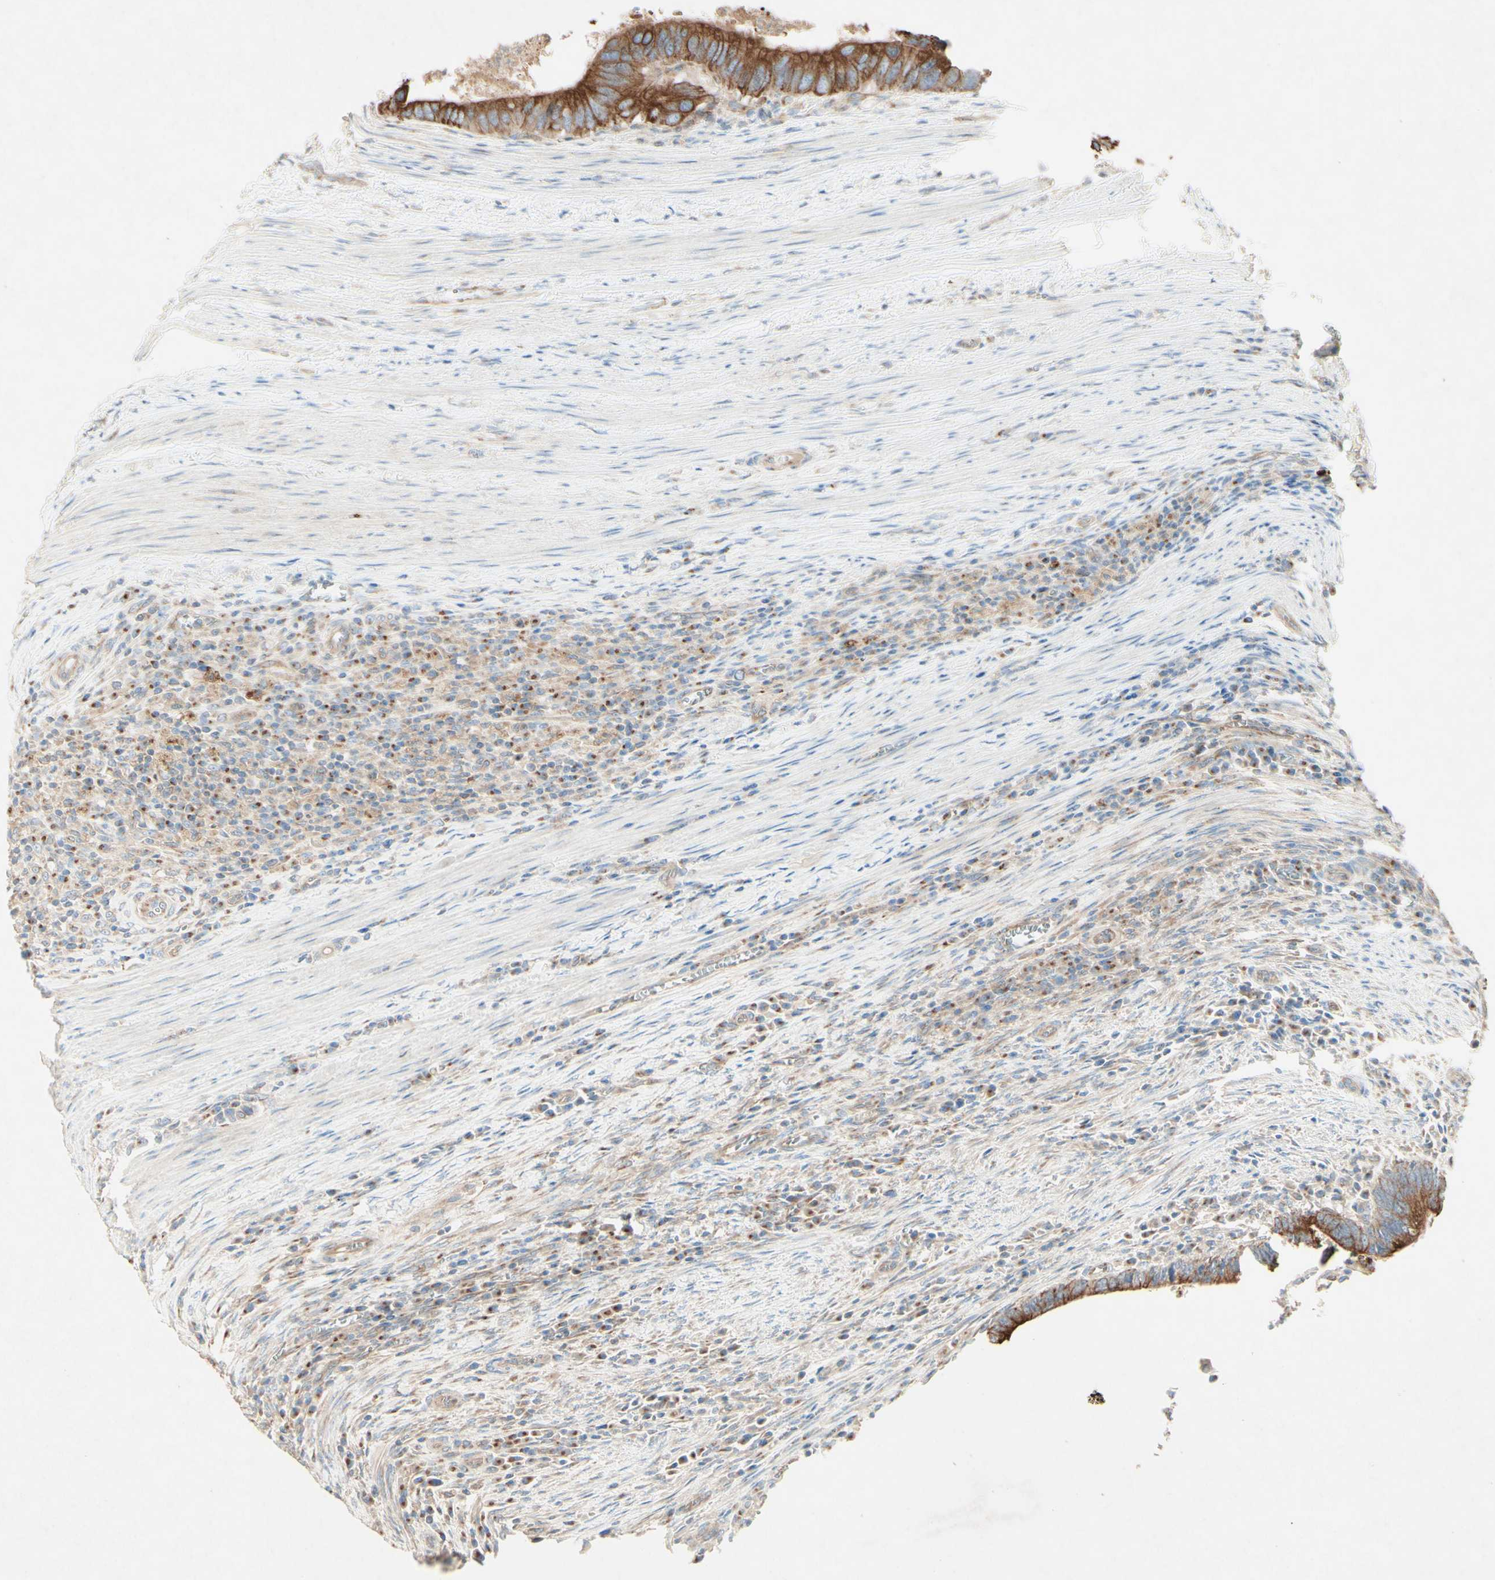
{"staining": {"intensity": "moderate", "quantity": ">75%", "location": "cytoplasmic/membranous"}, "tissue": "colorectal cancer", "cell_type": "Tumor cells", "image_type": "cancer", "snomed": [{"axis": "morphology", "description": "Adenocarcinoma, NOS"}, {"axis": "topography", "description": "Colon"}], "caption": "Protein expression analysis of adenocarcinoma (colorectal) demonstrates moderate cytoplasmic/membranous expression in approximately >75% of tumor cells.", "gene": "MTM1", "patient": {"sex": "male", "age": 72}}